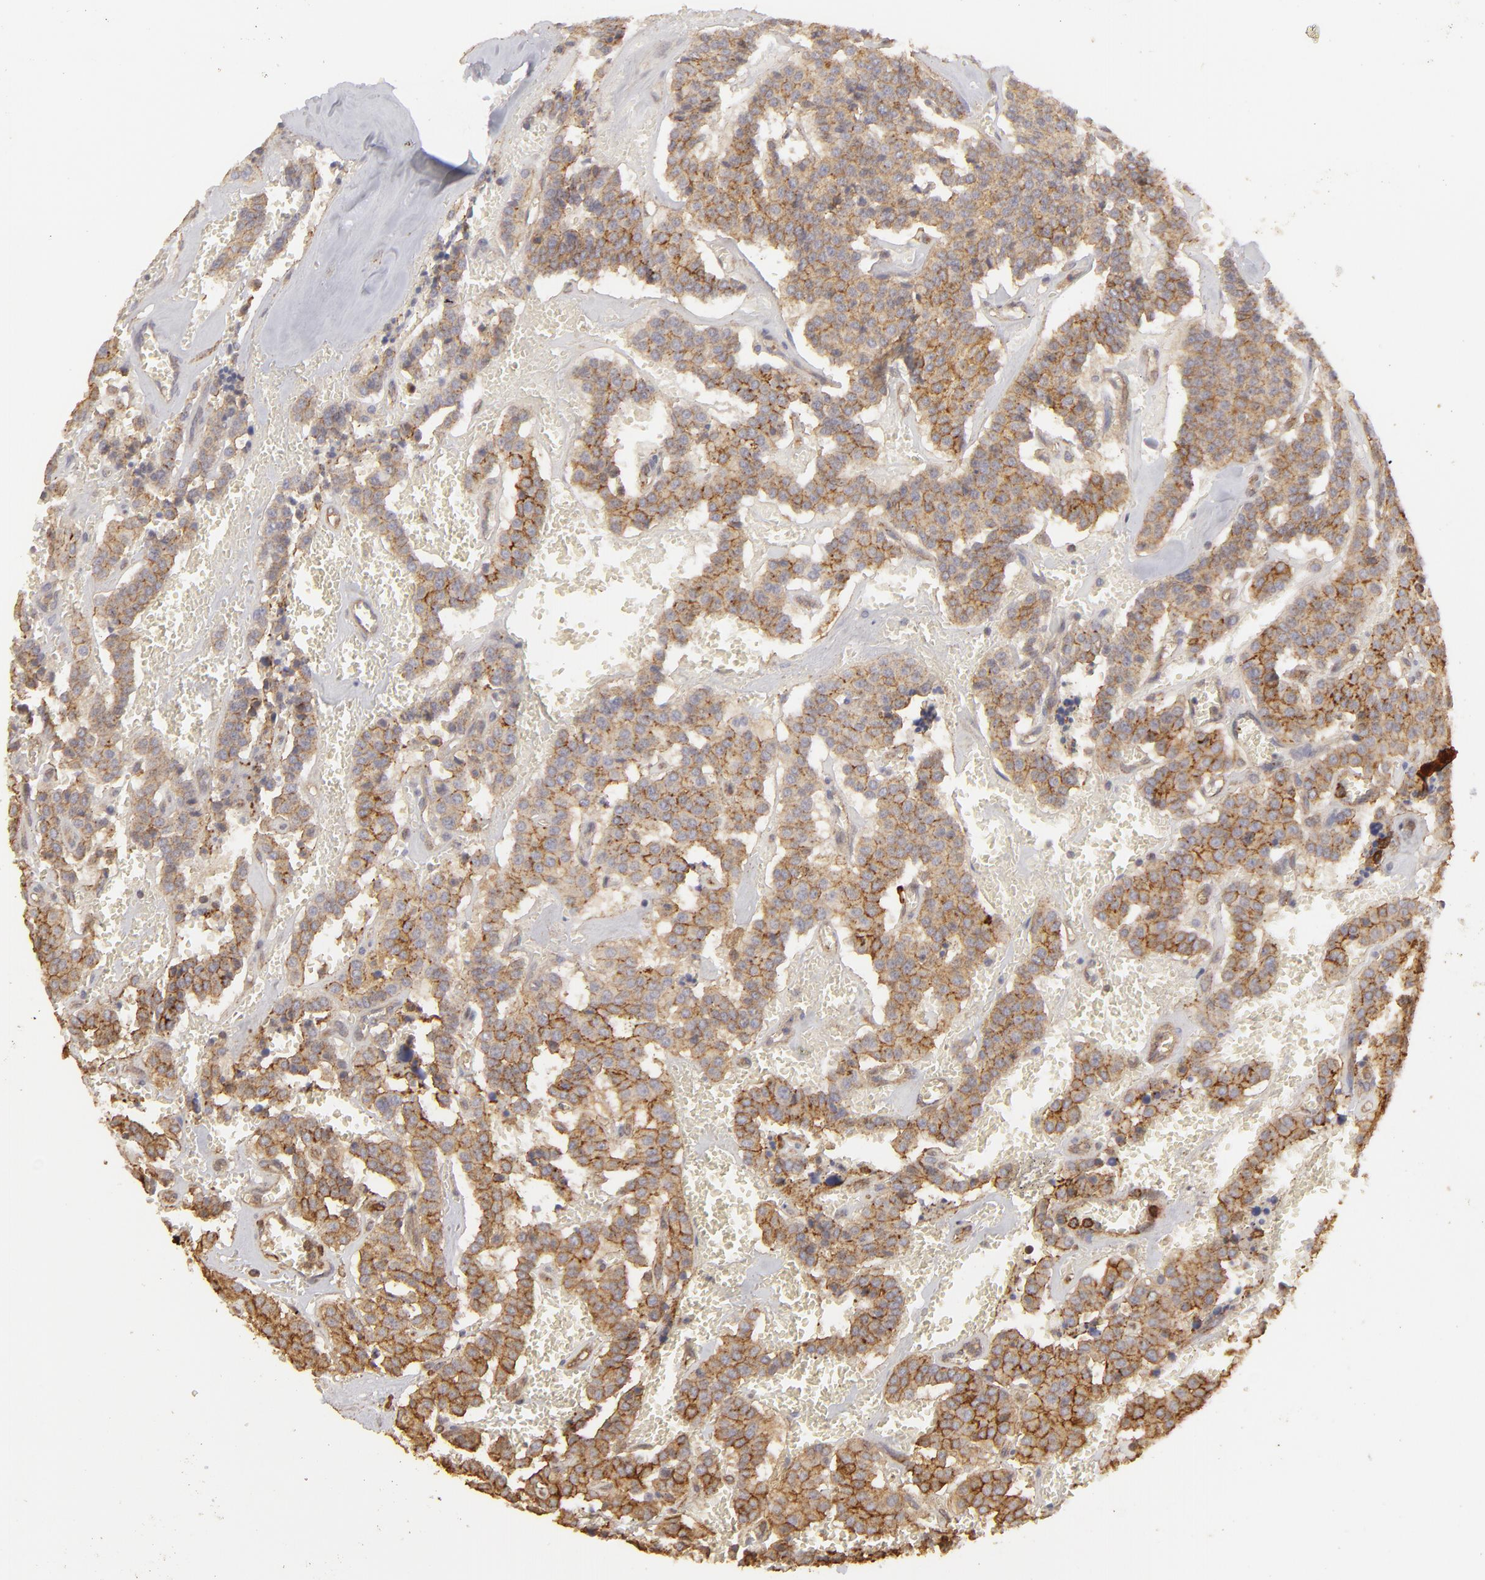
{"staining": {"intensity": "moderate", "quantity": ">75%", "location": "cytoplasmic/membranous"}, "tissue": "carcinoid", "cell_type": "Tumor cells", "image_type": "cancer", "snomed": [{"axis": "morphology", "description": "Carcinoid, malignant, NOS"}, {"axis": "topography", "description": "Bronchus"}], "caption": "A photomicrograph of human carcinoid stained for a protein exhibits moderate cytoplasmic/membranous brown staining in tumor cells.", "gene": "ACTB", "patient": {"sex": "male", "age": 55}}